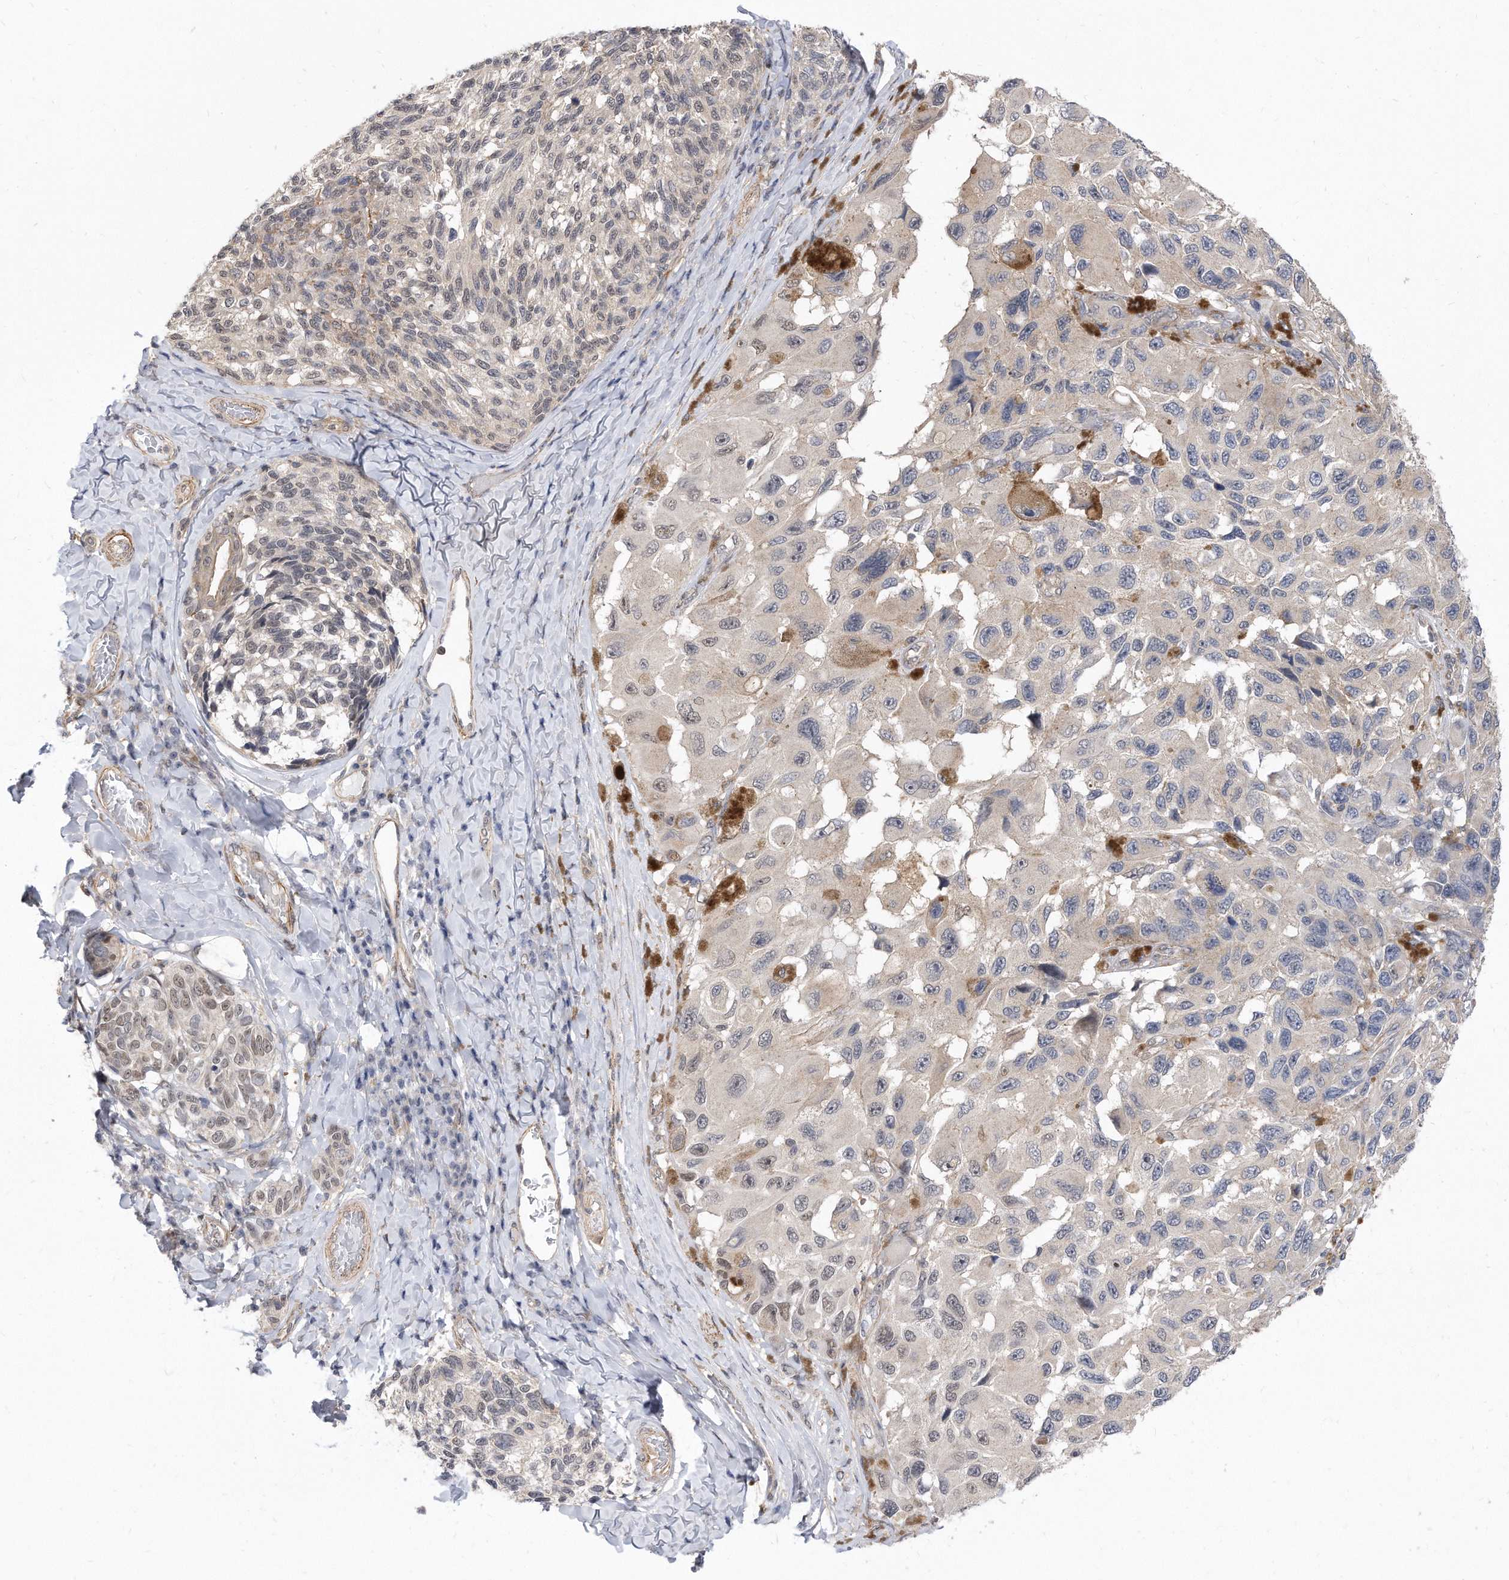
{"staining": {"intensity": "negative", "quantity": "none", "location": "none"}, "tissue": "melanoma", "cell_type": "Tumor cells", "image_type": "cancer", "snomed": [{"axis": "morphology", "description": "Malignant melanoma, NOS"}, {"axis": "topography", "description": "Skin"}], "caption": "DAB (3,3'-diaminobenzidine) immunohistochemical staining of human melanoma shows no significant expression in tumor cells. (Brightfield microscopy of DAB (3,3'-diaminobenzidine) immunohistochemistry at high magnification).", "gene": "TCP1", "patient": {"sex": "female", "age": 73}}